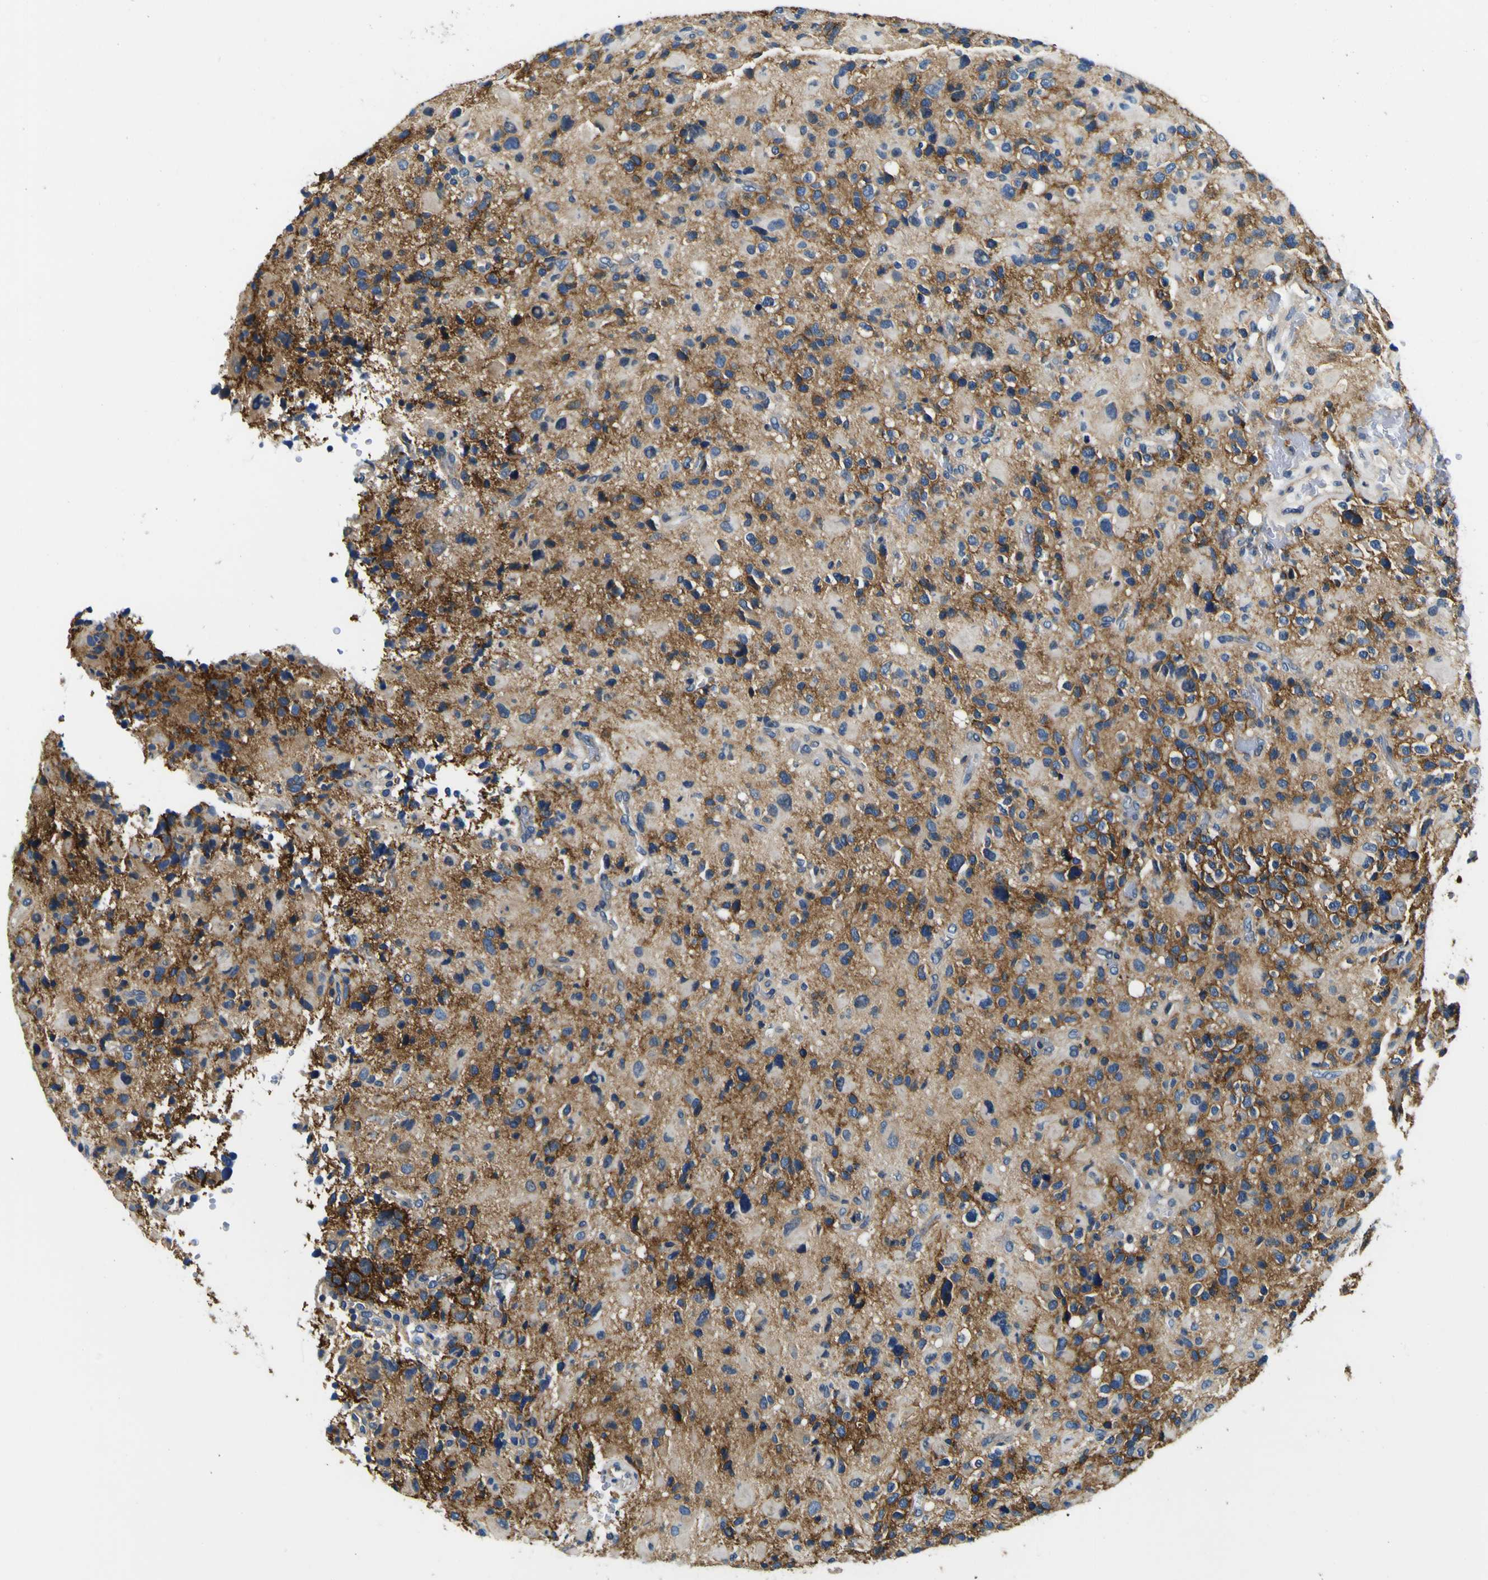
{"staining": {"intensity": "moderate", "quantity": "25%-75%", "location": "cytoplasmic/membranous"}, "tissue": "glioma", "cell_type": "Tumor cells", "image_type": "cancer", "snomed": [{"axis": "morphology", "description": "Glioma, malignant, High grade"}, {"axis": "topography", "description": "Brain"}], "caption": "Immunohistochemical staining of glioma reveals moderate cytoplasmic/membranous protein expression in about 25%-75% of tumor cells. (DAB IHC, brown staining for protein, blue staining for nuclei).", "gene": "CLSTN1", "patient": {"sex": "male", "age": 48}}